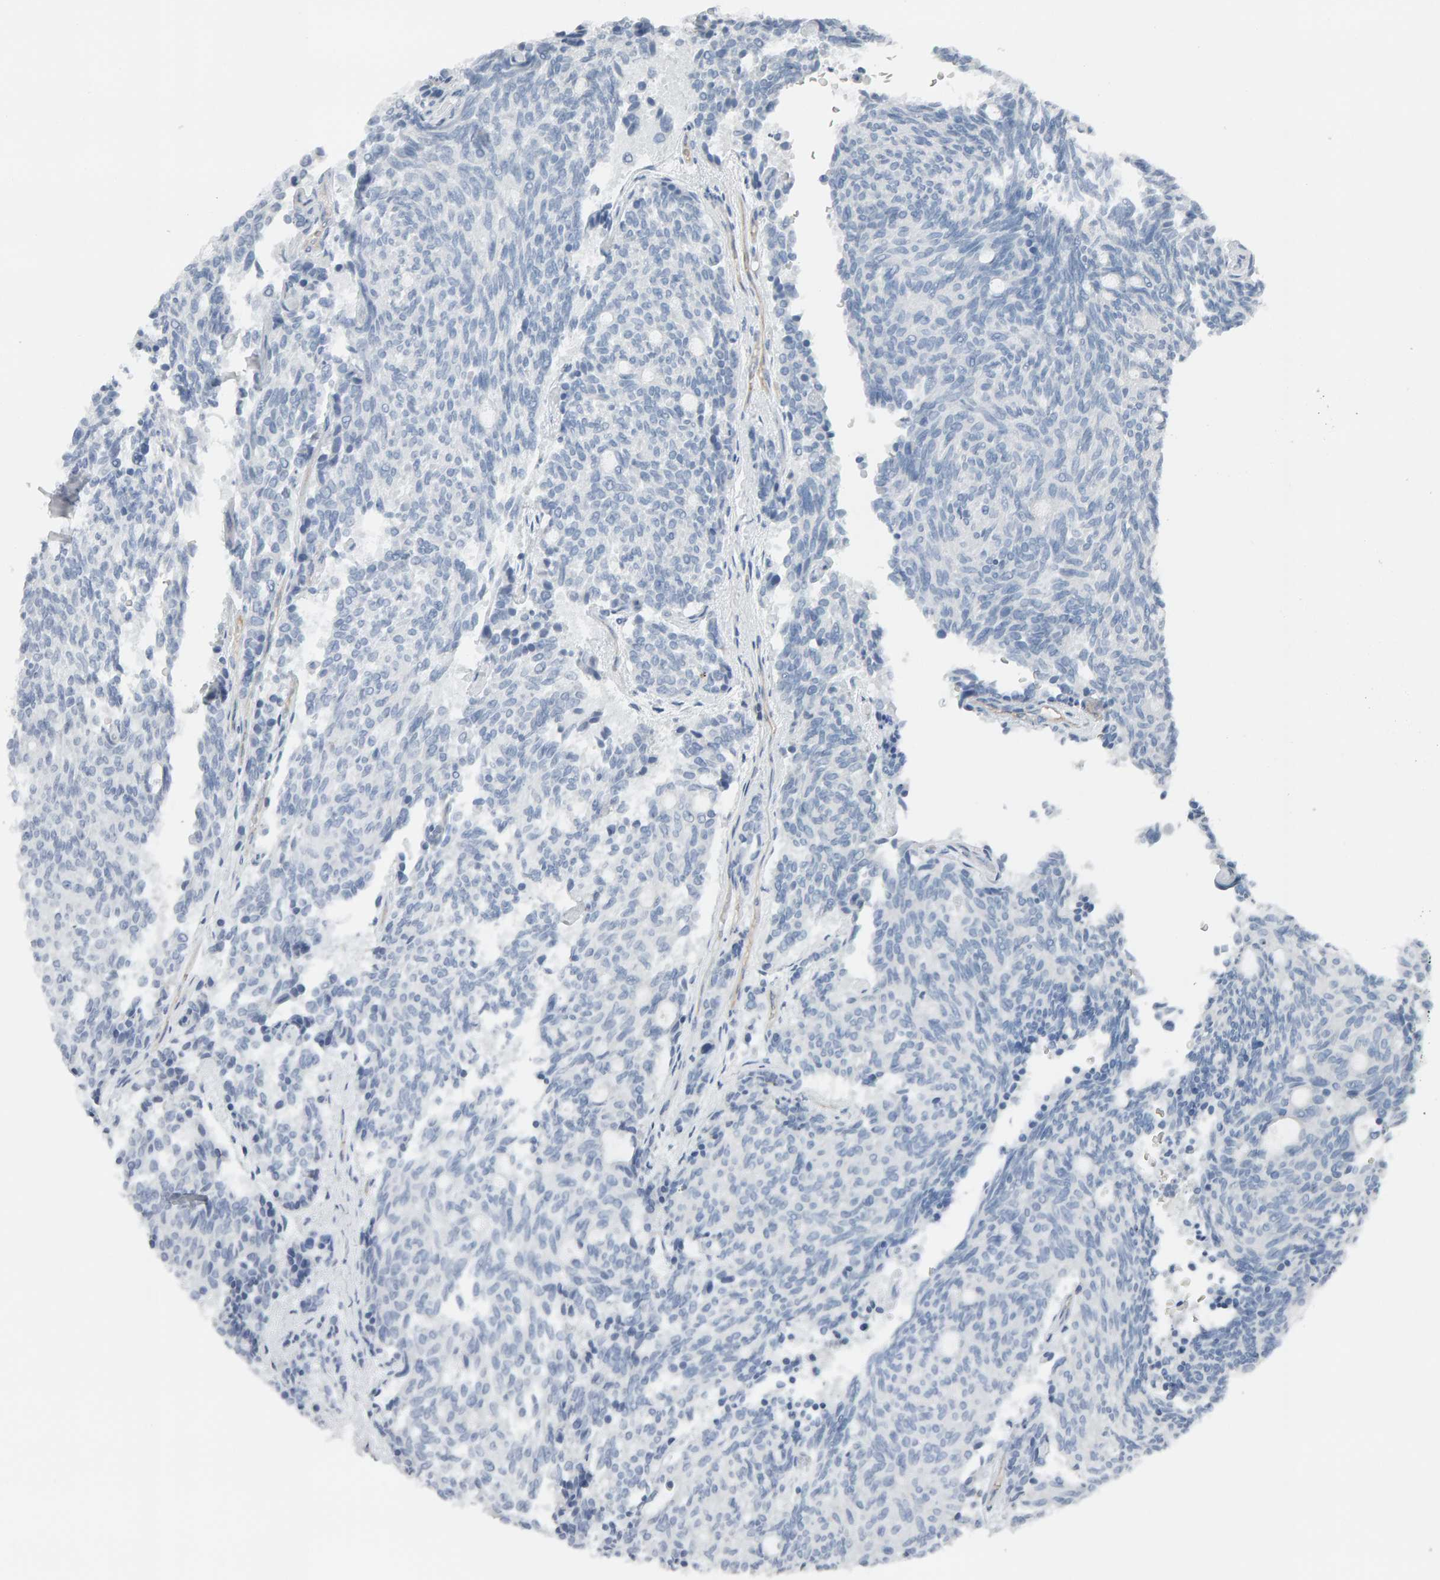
{"staining": {"intensity": "negative", "quantity": "none", "location": "none"}, "tissue": "carcinoid", "cell_type": "Tumor cells", "image_type": "cancer", "snomed": [{"axis": "morphology", "description": "Carcinoid, malignant, NOS"}, {"axis": "topography", "description": "Pancreas"}], "caption": "An immunohistochemistry (IHC) micrograph of carcinoid (malignant) is shown. There is no staining in tumor cells of carcinoid (malignant). (Stains: DAB (3,3'-diaminobenzidine) immunohistochemistry with hematoxylin counter stain, Microscopy: brightfield microscopy at high magnification).", "gene": "FYN", "patient": {"sex": "female", "age": 54}}